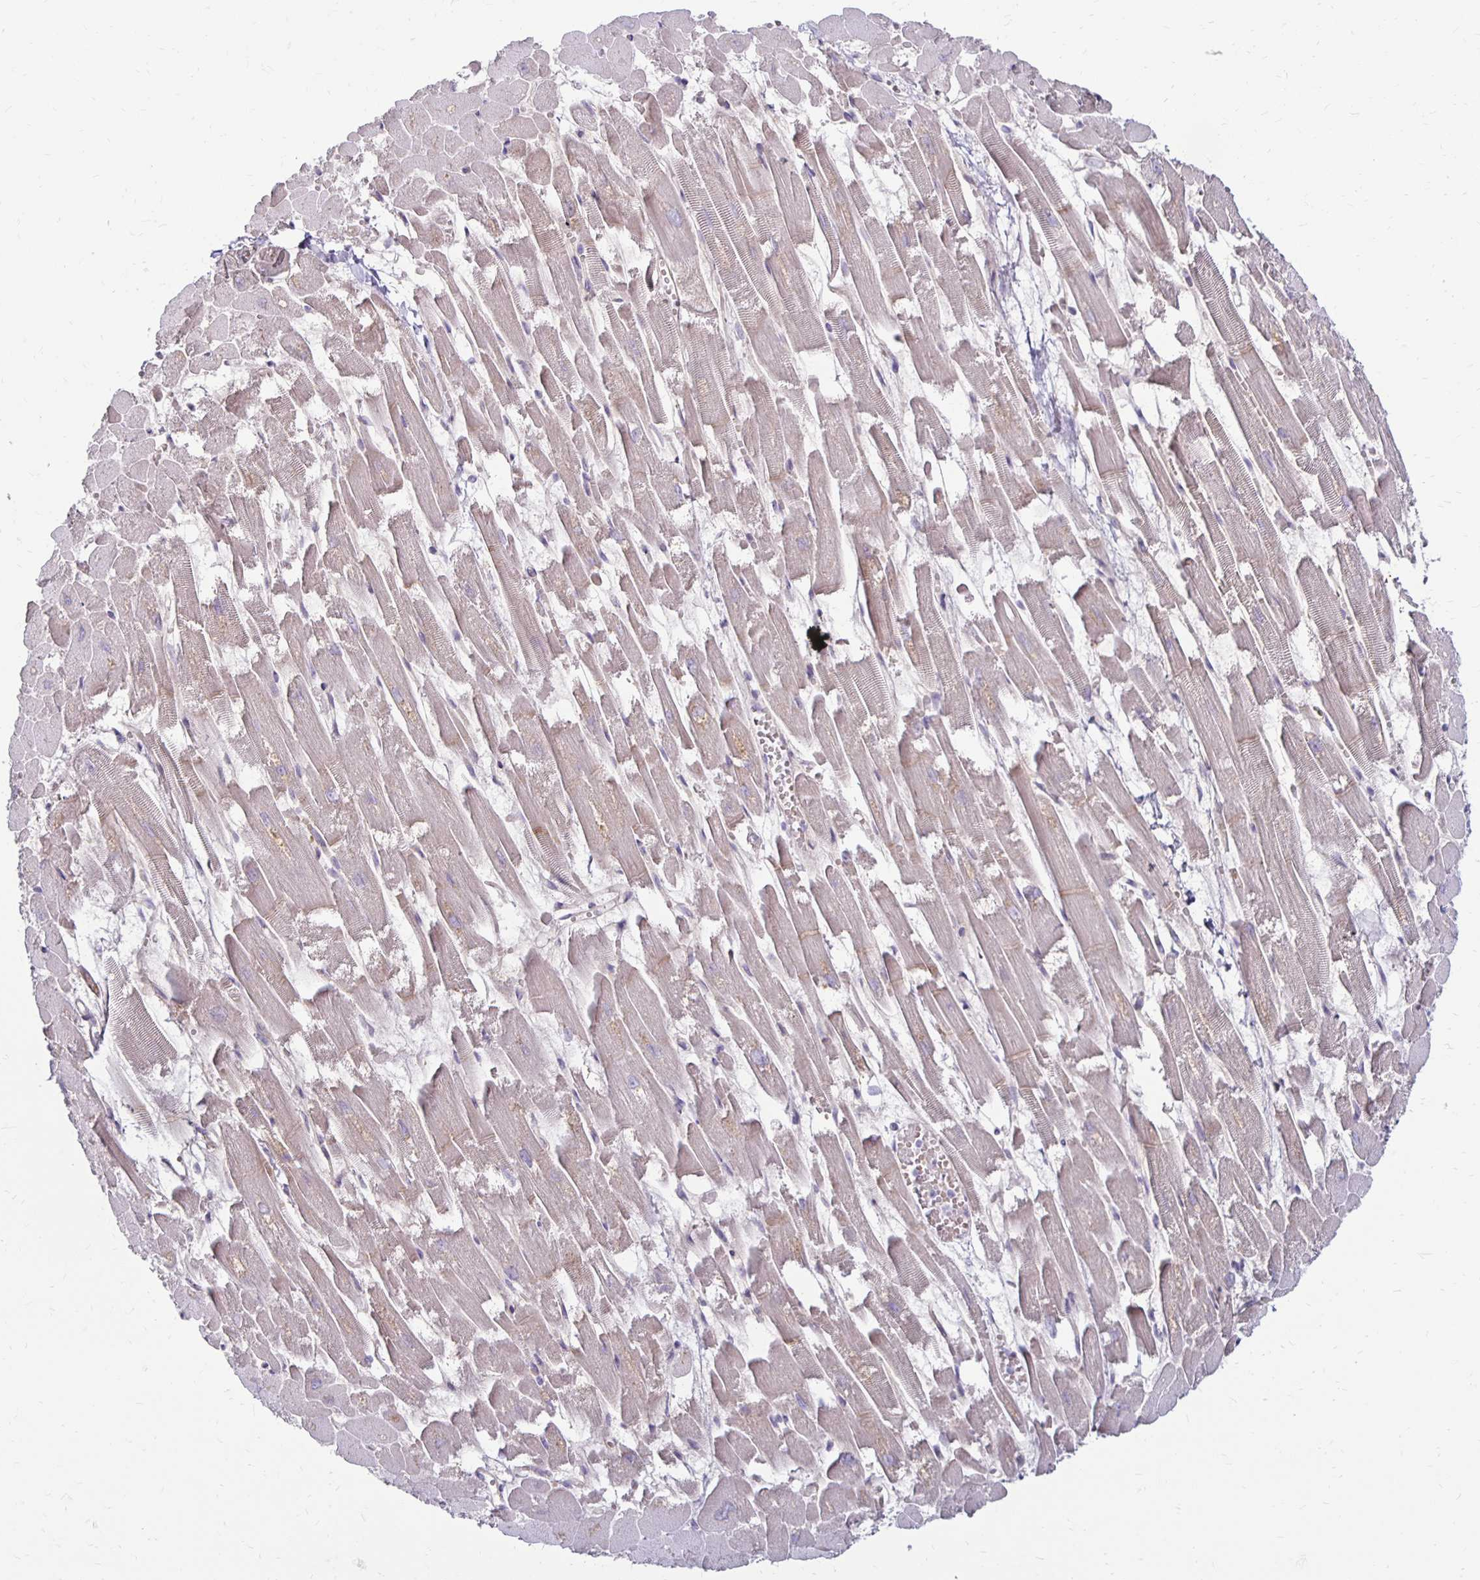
{"staining": {"intensity": "weak", "quantity": "25%-75%", "location": "cytoplasmic/membranous"}, "tissue": "heart muscle", "cell_type": "Cardiomyocytes", "image_type": "normal", "snomed": [{"axis": "morphology", "description": "Normal tissue, NOS"}, {"axis": "topography", "description": "Heart"}], "caption": "Protein expression analysis of unremarkable heart muscle demonstrates weak cytoplasmic/membranous positivity in about 25%-75% of cardiomyocytes.", "gene": "KATNBL1", "patient": {"sex": "female", "age": 52}}